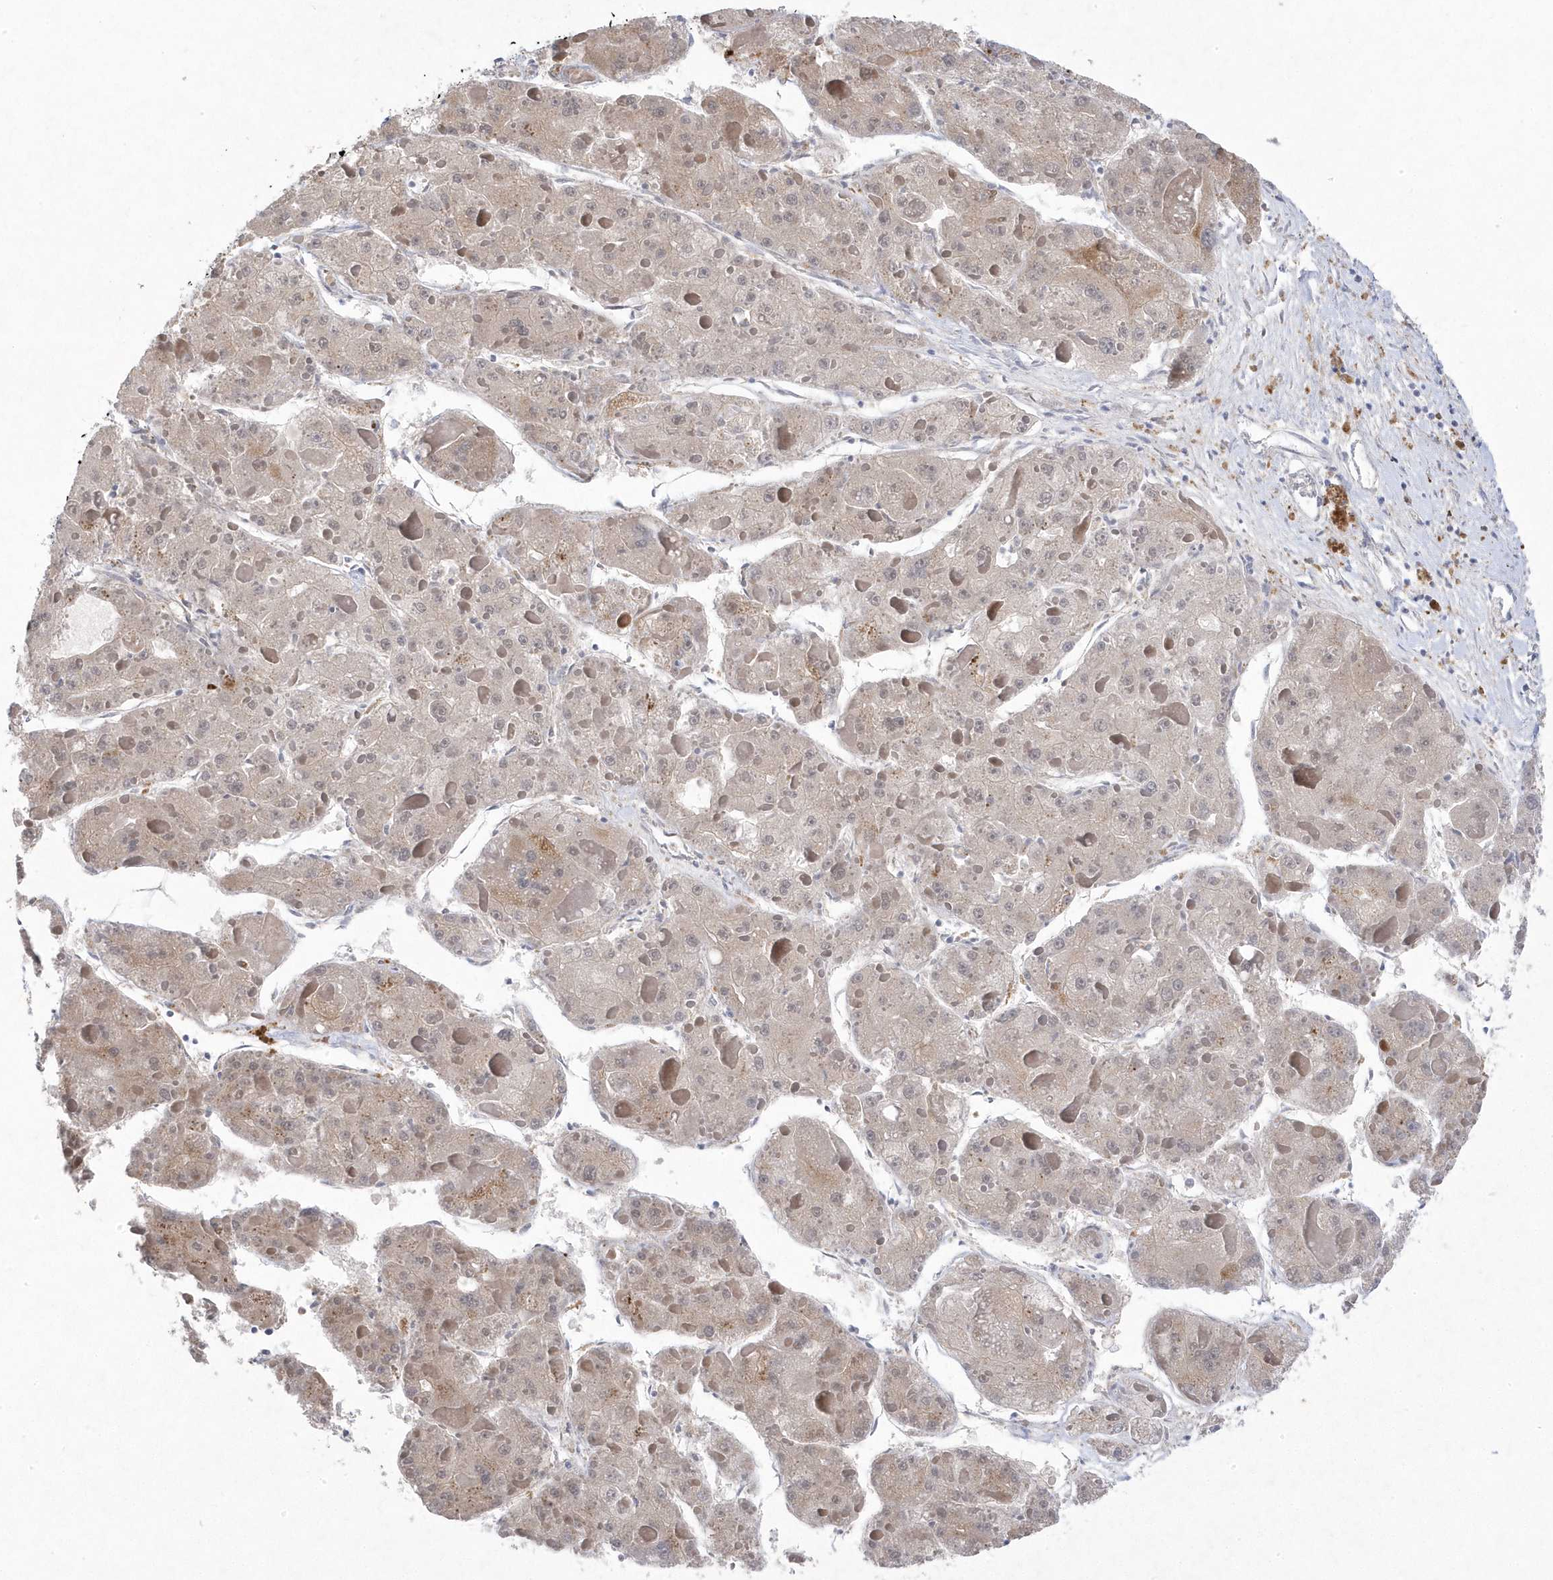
{"staining": {"intensity": "weak", "quantity": "<25%", "location": "cytoplasmic/membranous"}, "tissue": "liver cancer", "cell_type": "Tumor cells", "image_type": "cancer", "snomed": [{"axis": "morphology", "description": "Carcinoma, Hepatocellular, NOS"}, {"axis": "topography", "description": "Liver"}], "caption": "An IHC photomicrograph of liver cancer is shown. There is no staining in tumor cells of liver cancer.", "gene": "ANAPC1", "patient": {"sex": "female", "age": 73}}